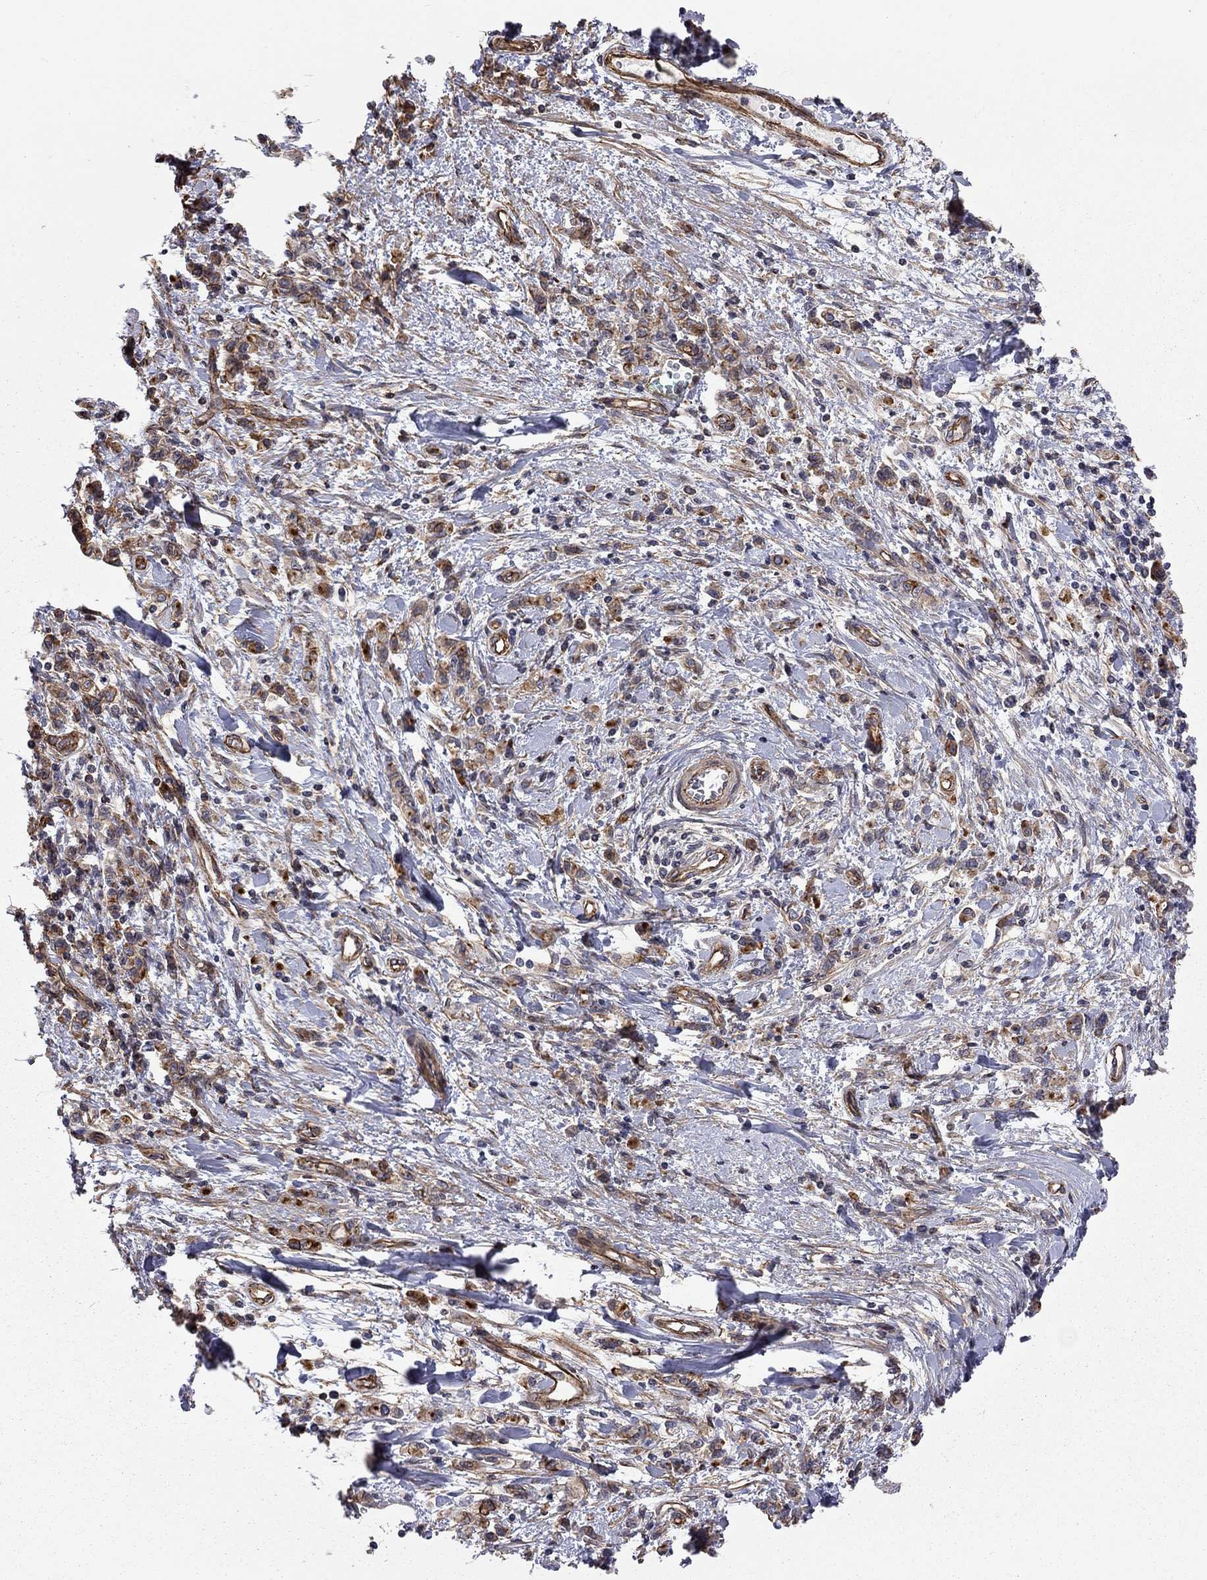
{"staining": {"intensity": "moderate", "quantity": "25%-75%", "location": "cytoplasmic/membranous"}, "tissue": "stomach cancer", "cell_type": "Tumor cells", "image_type": "cancer", "snomed": [{"axis": "morphology", "description": "Adenocarcinoma, NOS"}, {"axis": "topography", "description": "Stomach"}], "caption": "A micrograph showing moderate cytoplasmic/membranous staining in about 25%-75% of tumor cells in stomach adenocarcinoma, as visualized by brown immunohistochemical staining.", "gene": "RASEF", "patient": {"sex": "male", "age": 77}}